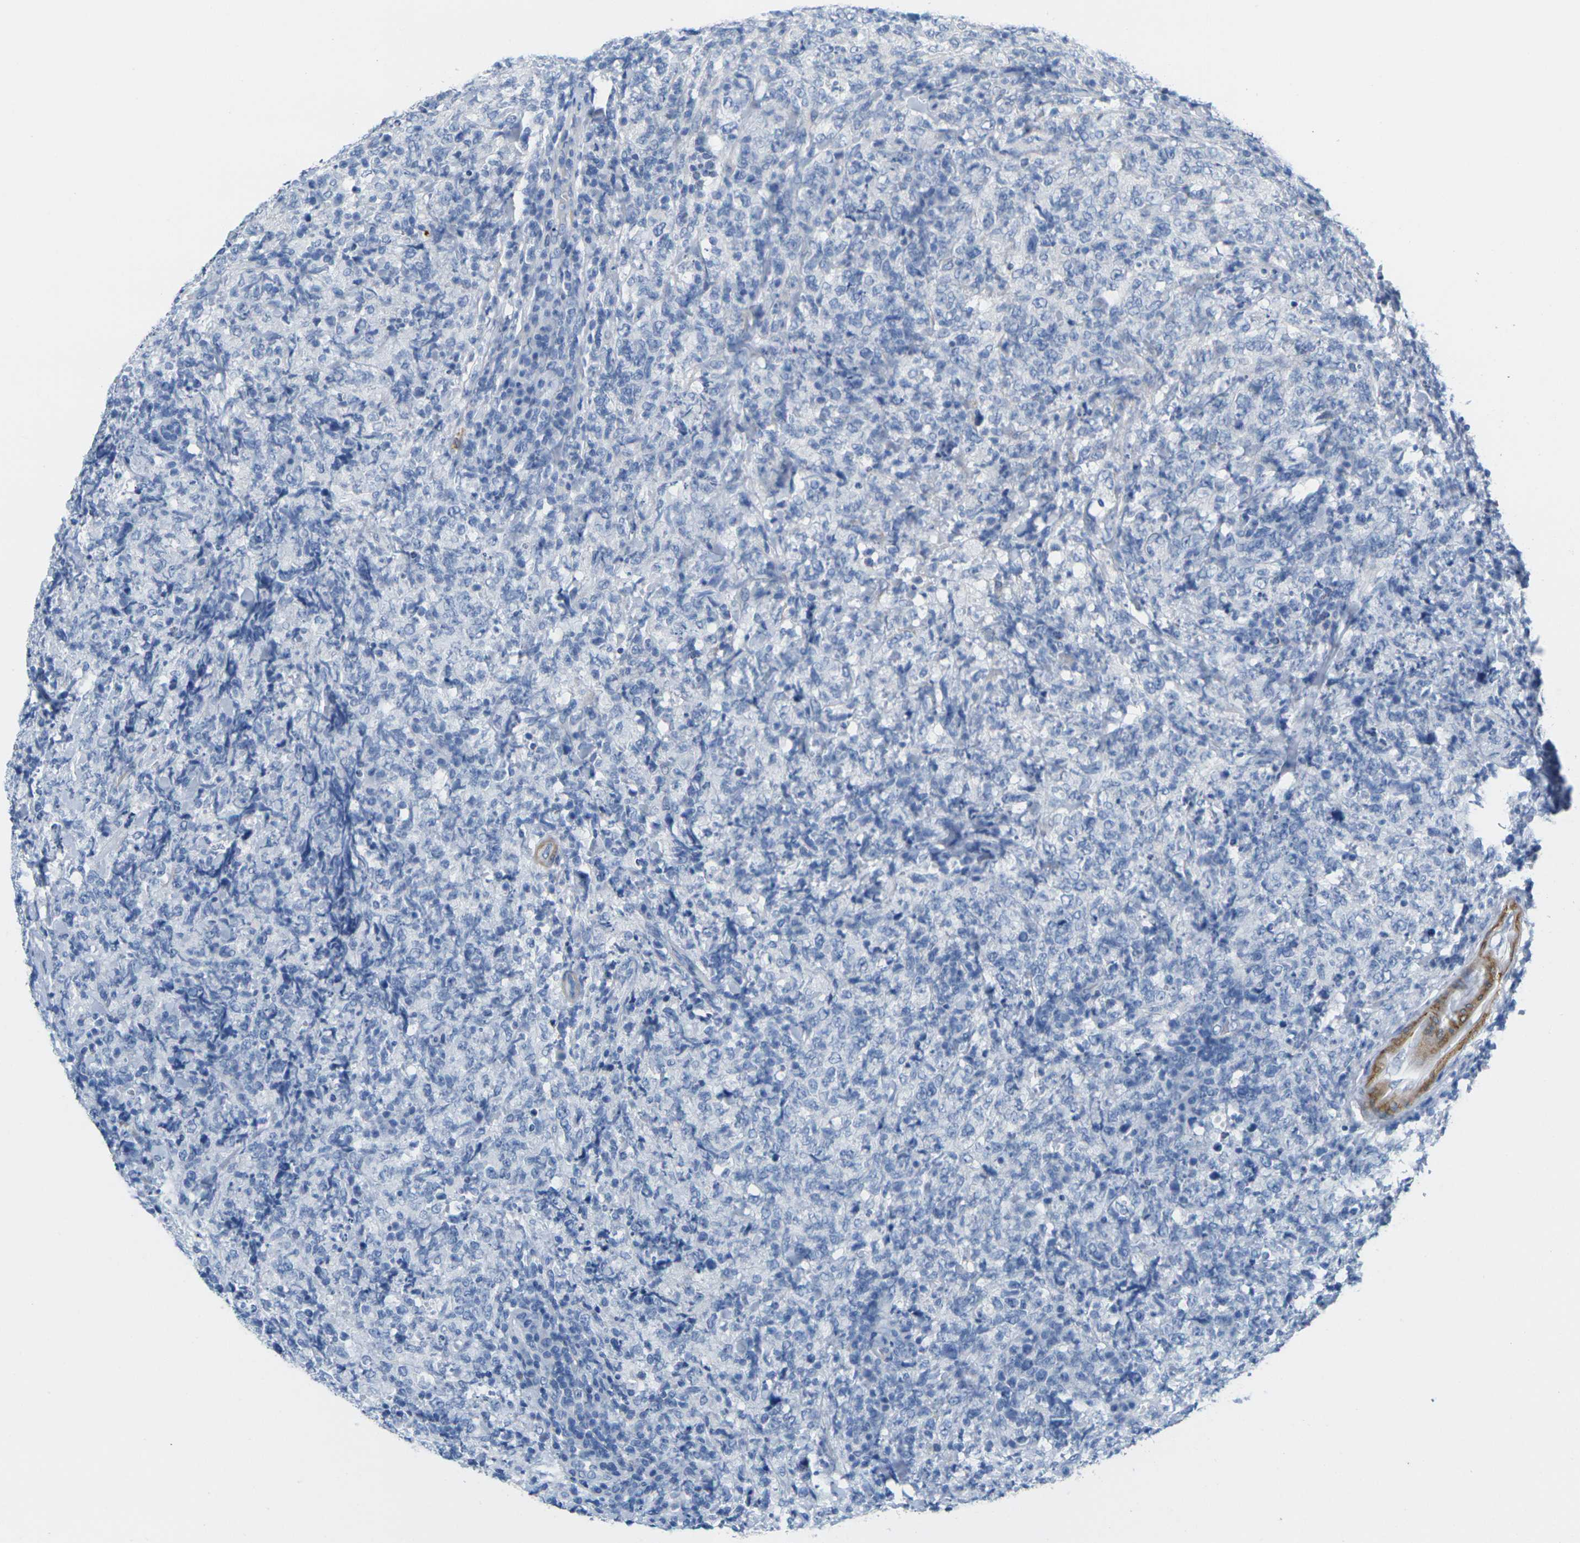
{"staining": {"intensity": "negative", "quantity": "none", "location": "none"}, "tissue": "lymphoma", "cell_type": "Tumor cells", "image_type": "cancer", "snomed": [{"axis": "morphology", "description": "Malignant lymphoma, non-Hodgkin's type, High grade"}, {"axis": "topography", "description": "Tonsil"}], "caption": "IHC image of human high-grade malignant lymphoma, non-Hodgkin's type stained for a protein (brown), which reveals no staining in tumor cells.", "gene": "CNN1", "patient": {"sex": "female", "age": 36}}